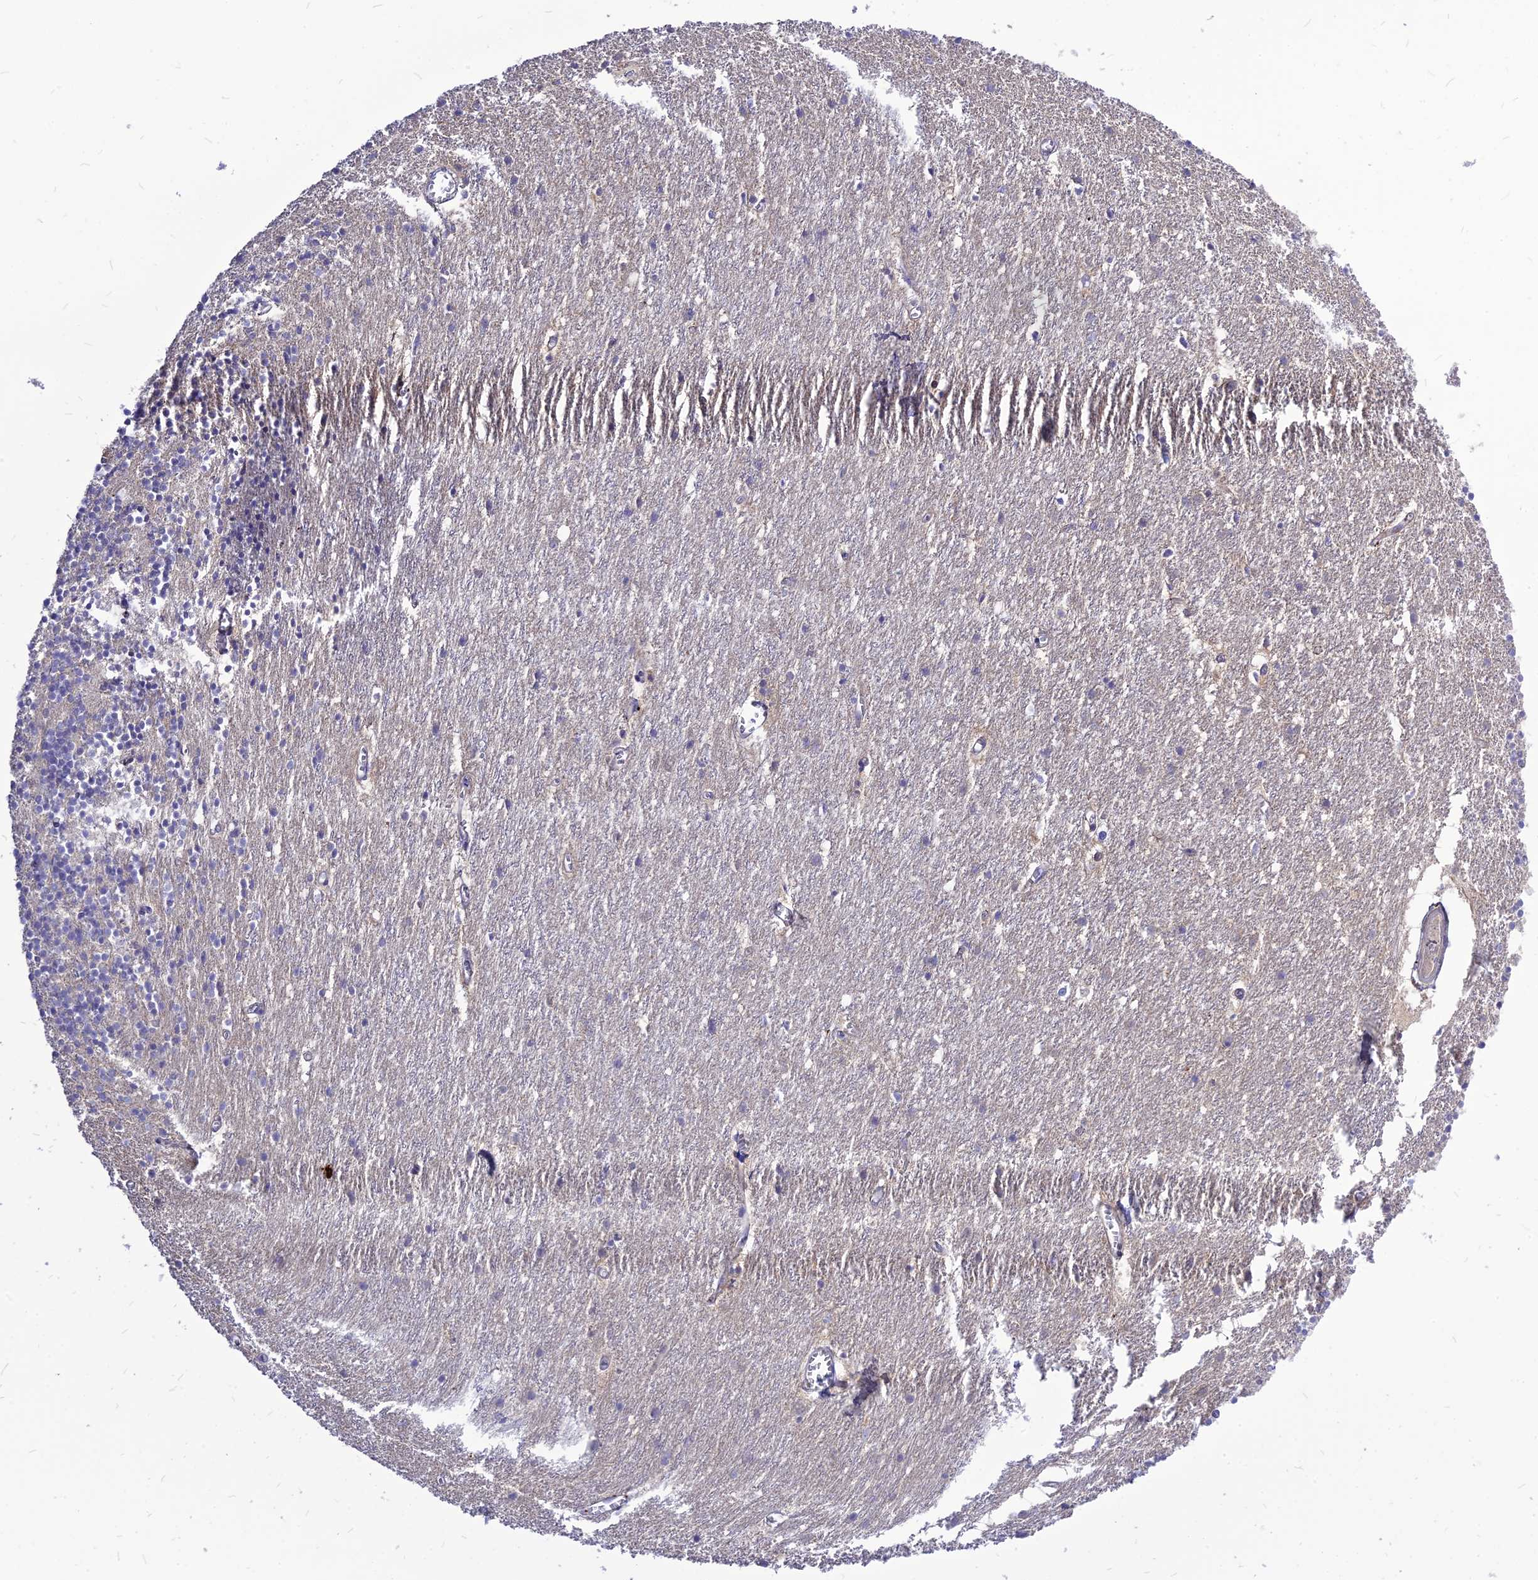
{"staining": {"intensity": "negative", "quantity": "none", "location": "none"}, "tissue": "cerebellum", "cell_type": "Cells in granular layer", "image_type": "normal", "snomed": [{"axis": "morphology", "description": "Normal tissue, NOS"}, {"axis": "topography", "description": "Cerebellum"}], "caption": "IHC of benign cerebellum exhibits no staining in cells in granular layer. (DAB immunohistochemistry with hematoxylin counter stain).", "gene": "CZIB", "patient": {"sex": "male", "age": 54}}